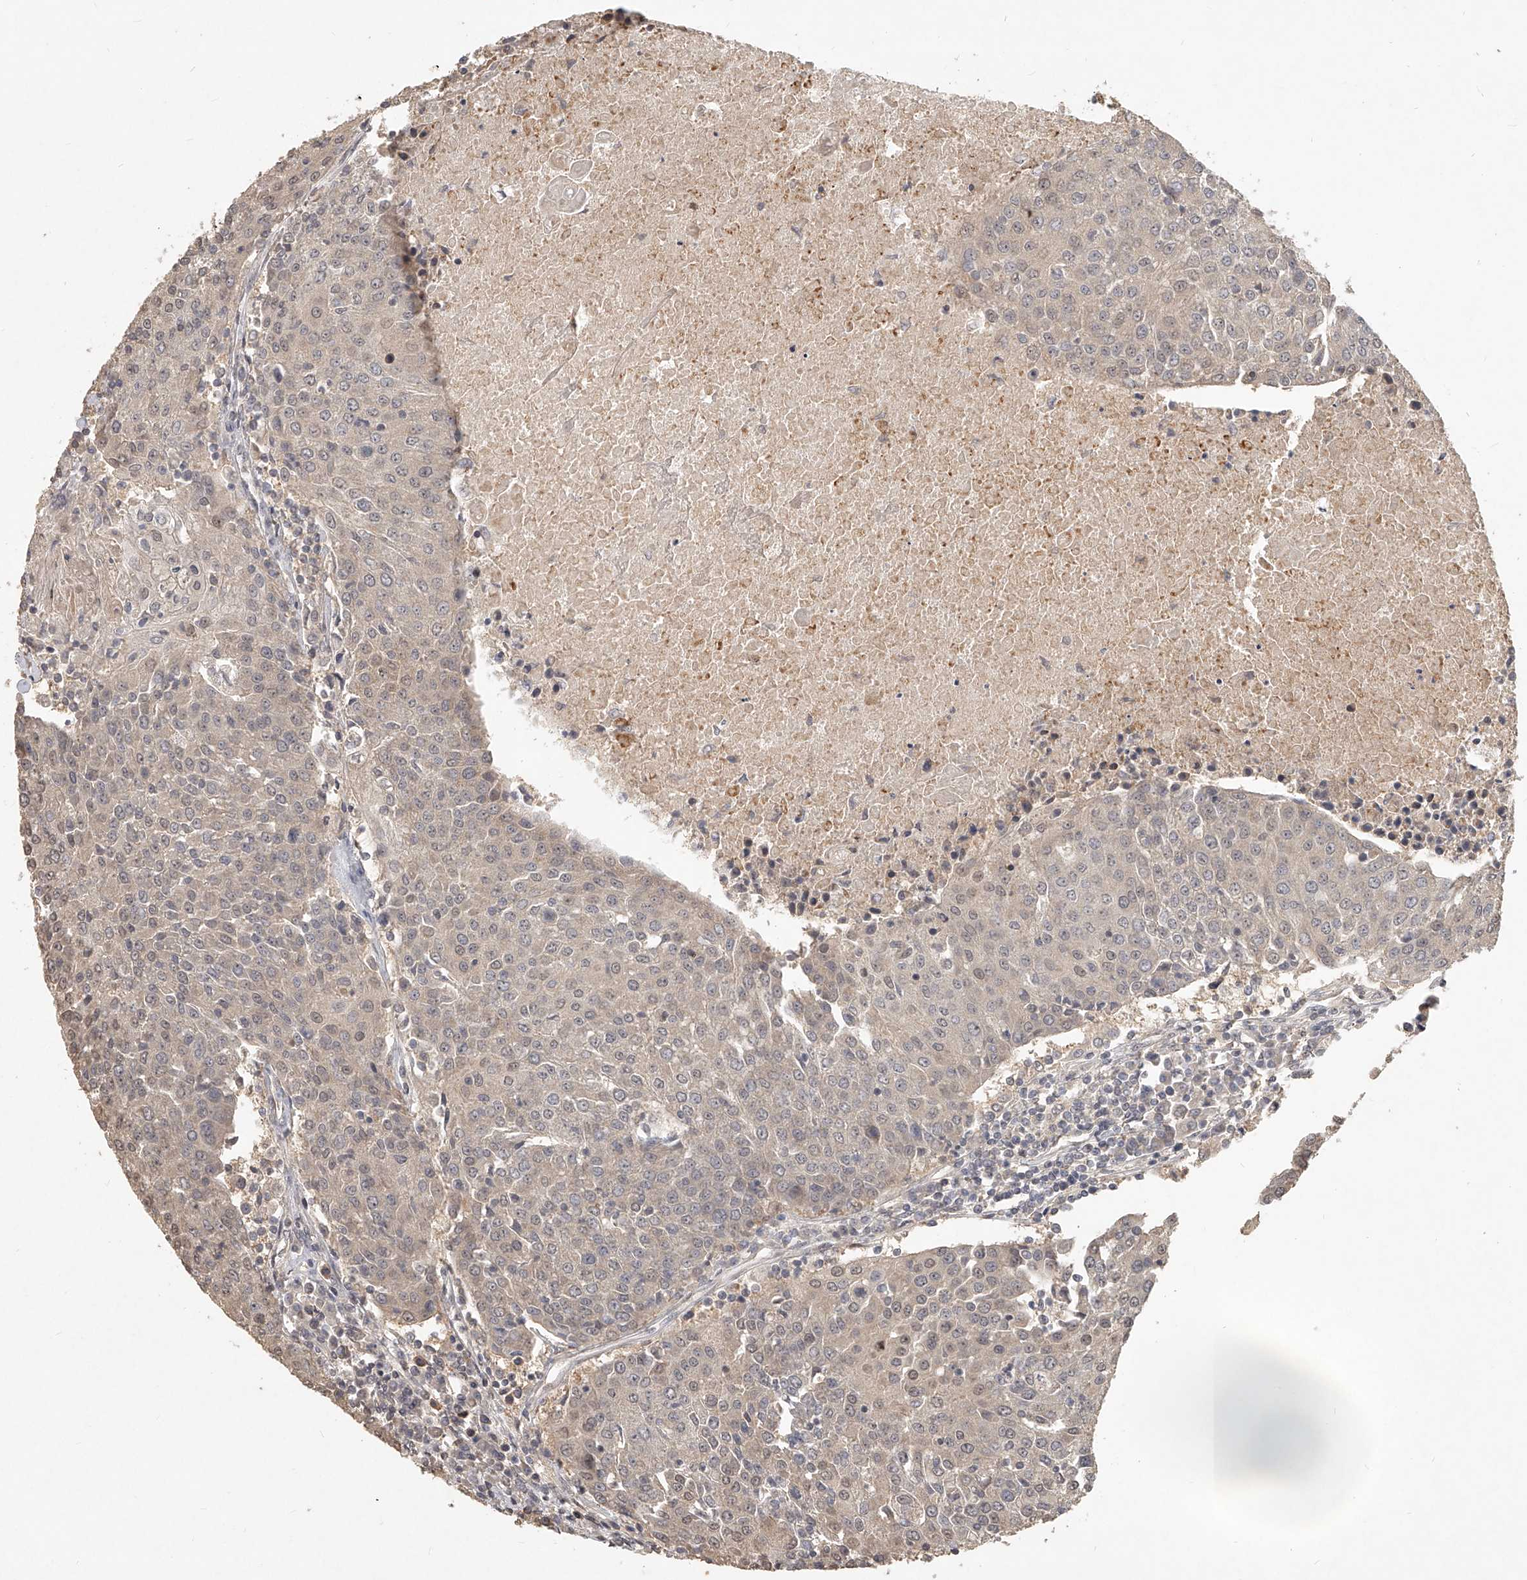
{"staining": {"intensity": "weak", "quantity": "<25%", "location": "nuclear"}, "tissue": "urothelial cancer", "cell_type": "Tumor cells", "image_type": "cancer", "snomed": [{"axis": "morphology", "description": "Urothelial carcinoma, High grade"}, {"axis": "topography", "description": "Urinary bladder"}], "caption": "This is an immunohistochemistry (IHC) histopathology image of human urothelial cancer. There is no staining in tumor cells.", "gene": "SLC37A1", "patient": {"sex": "female", "age": 85}}